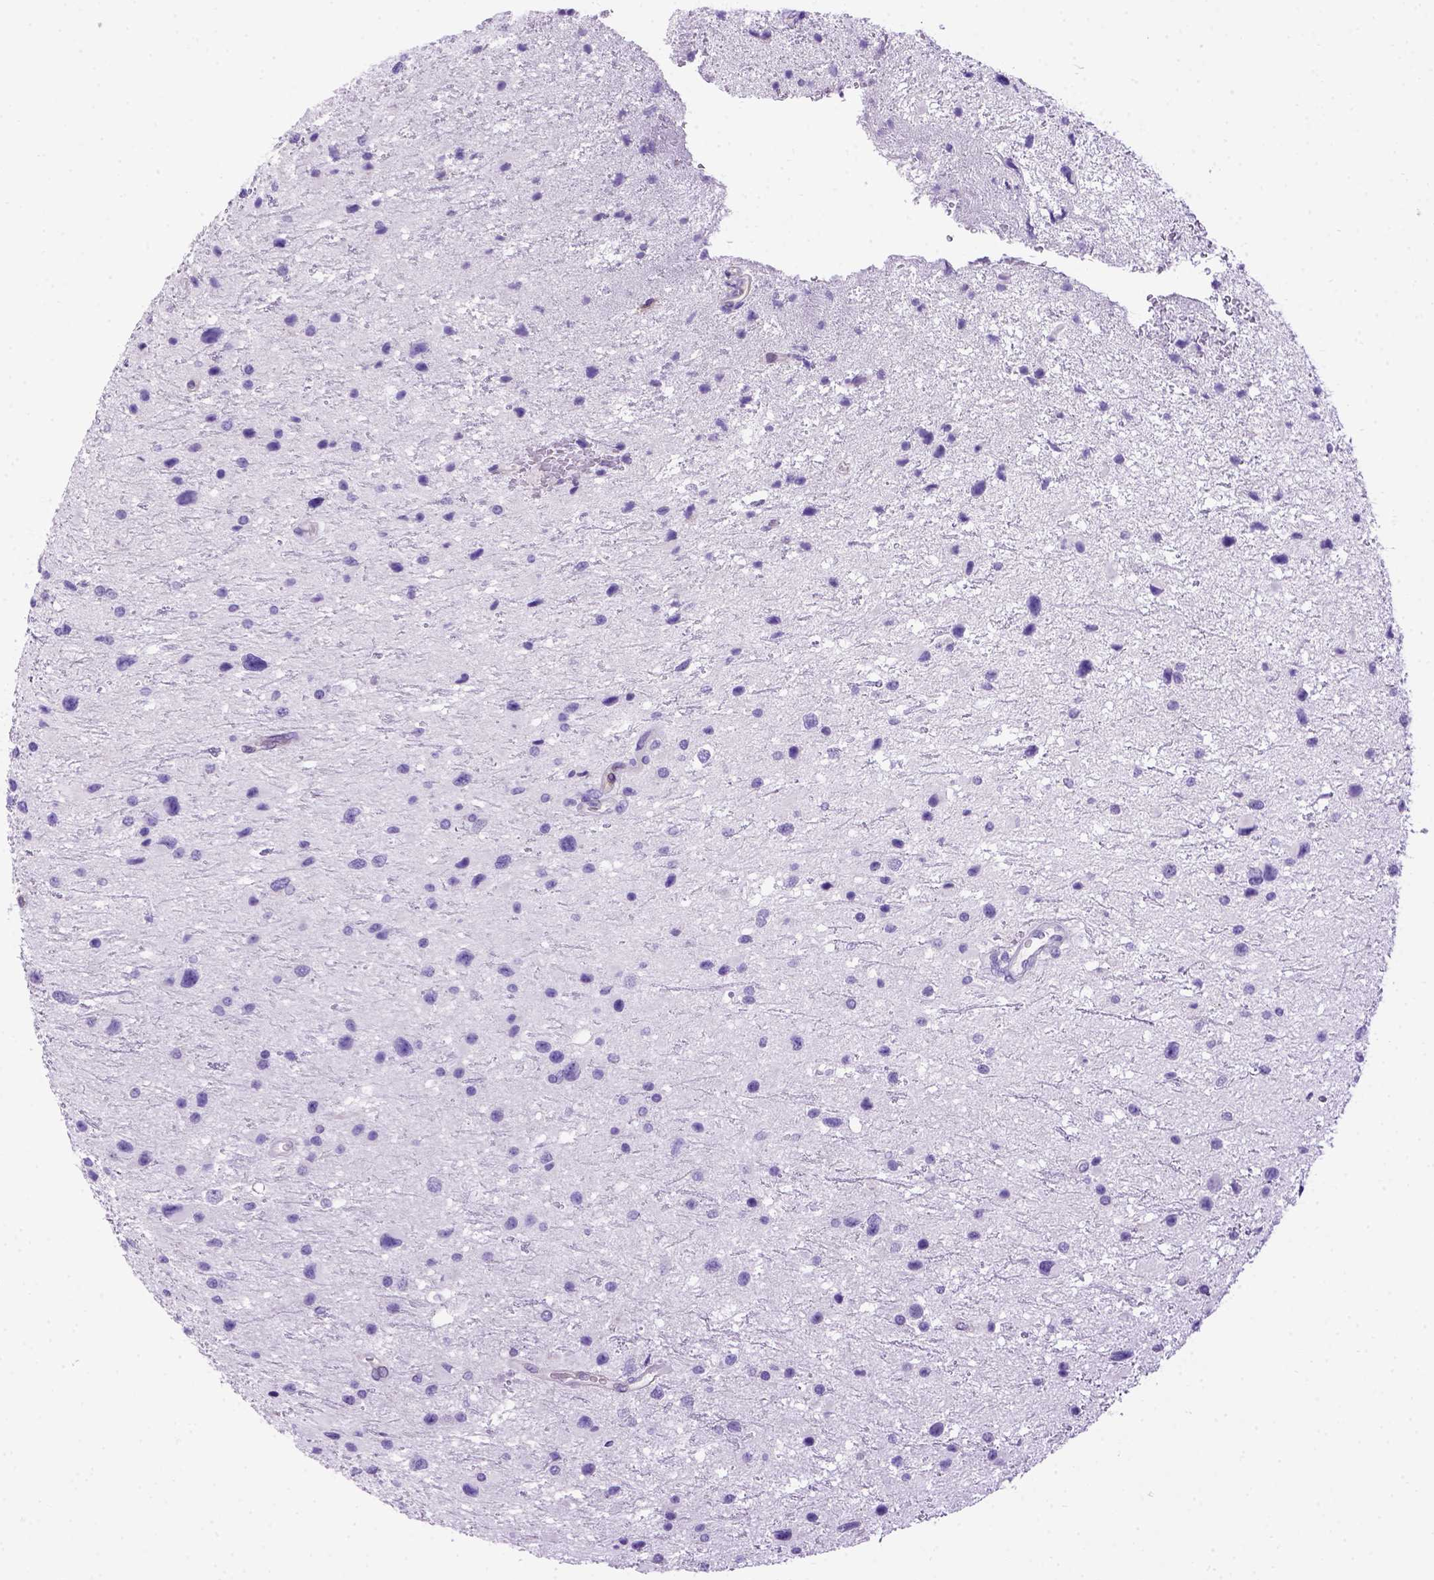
{"staining": {"intensity": "negative", "quantity": "none", "location": "none"}, "tissue": "glioma", "cell_type": "Tumor cells", "image_type": "cancer", "snomed": [{"axis": "morphology", "description": "Glioma, malignant, Low grade"}, {"axis": "topography", "description": "Brain"}], "caption": "A micrograph of low-grade glioma (malignant) stained for a protein demonstrates no brown staining in tumor cells.", "gene": "PTGES", "patient": {"sex": "female", "age": 32}}